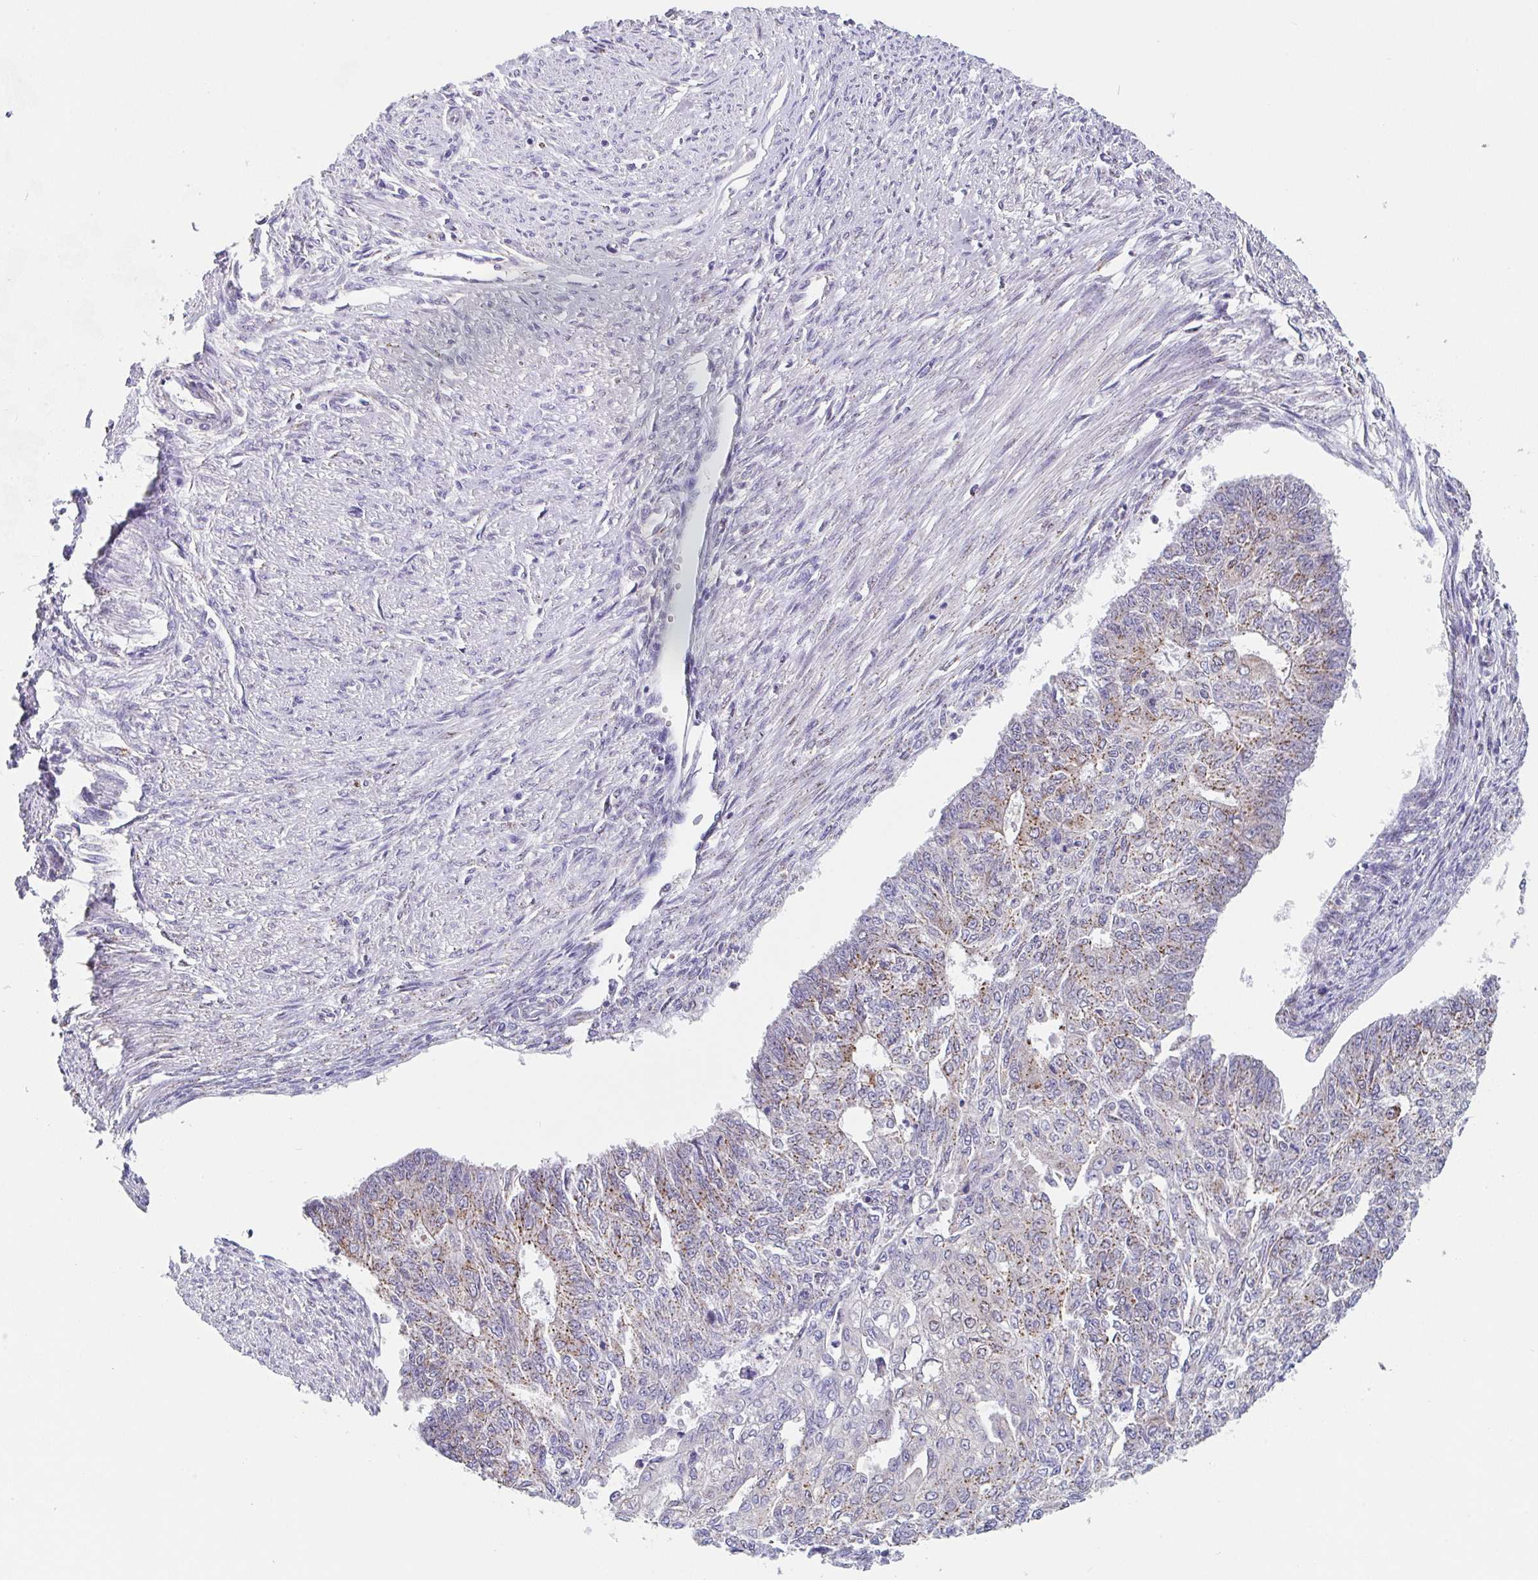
{"staining": {"intensity": "moderate", "quantity": "25%-75%", "location": "cytoplasmic/membranous"}, "tissue": "endometrial cancer", "cell_type": "Tumor cells", "image_type": "cancer", "snomed": [{"axis": "morphology", "description": "Adenocarcinoma, NOS"}, {"axis": "topography", "description": "Endometrium"}], "caption": "Immunohistochemistry of endometrial cancer displays medium levels of moderate cytoplasmic/membranous staining in approximately 25%-75% of tumor cells.", "gene": "PROSER3", "patient": {"sex": "female", "age": 32}}